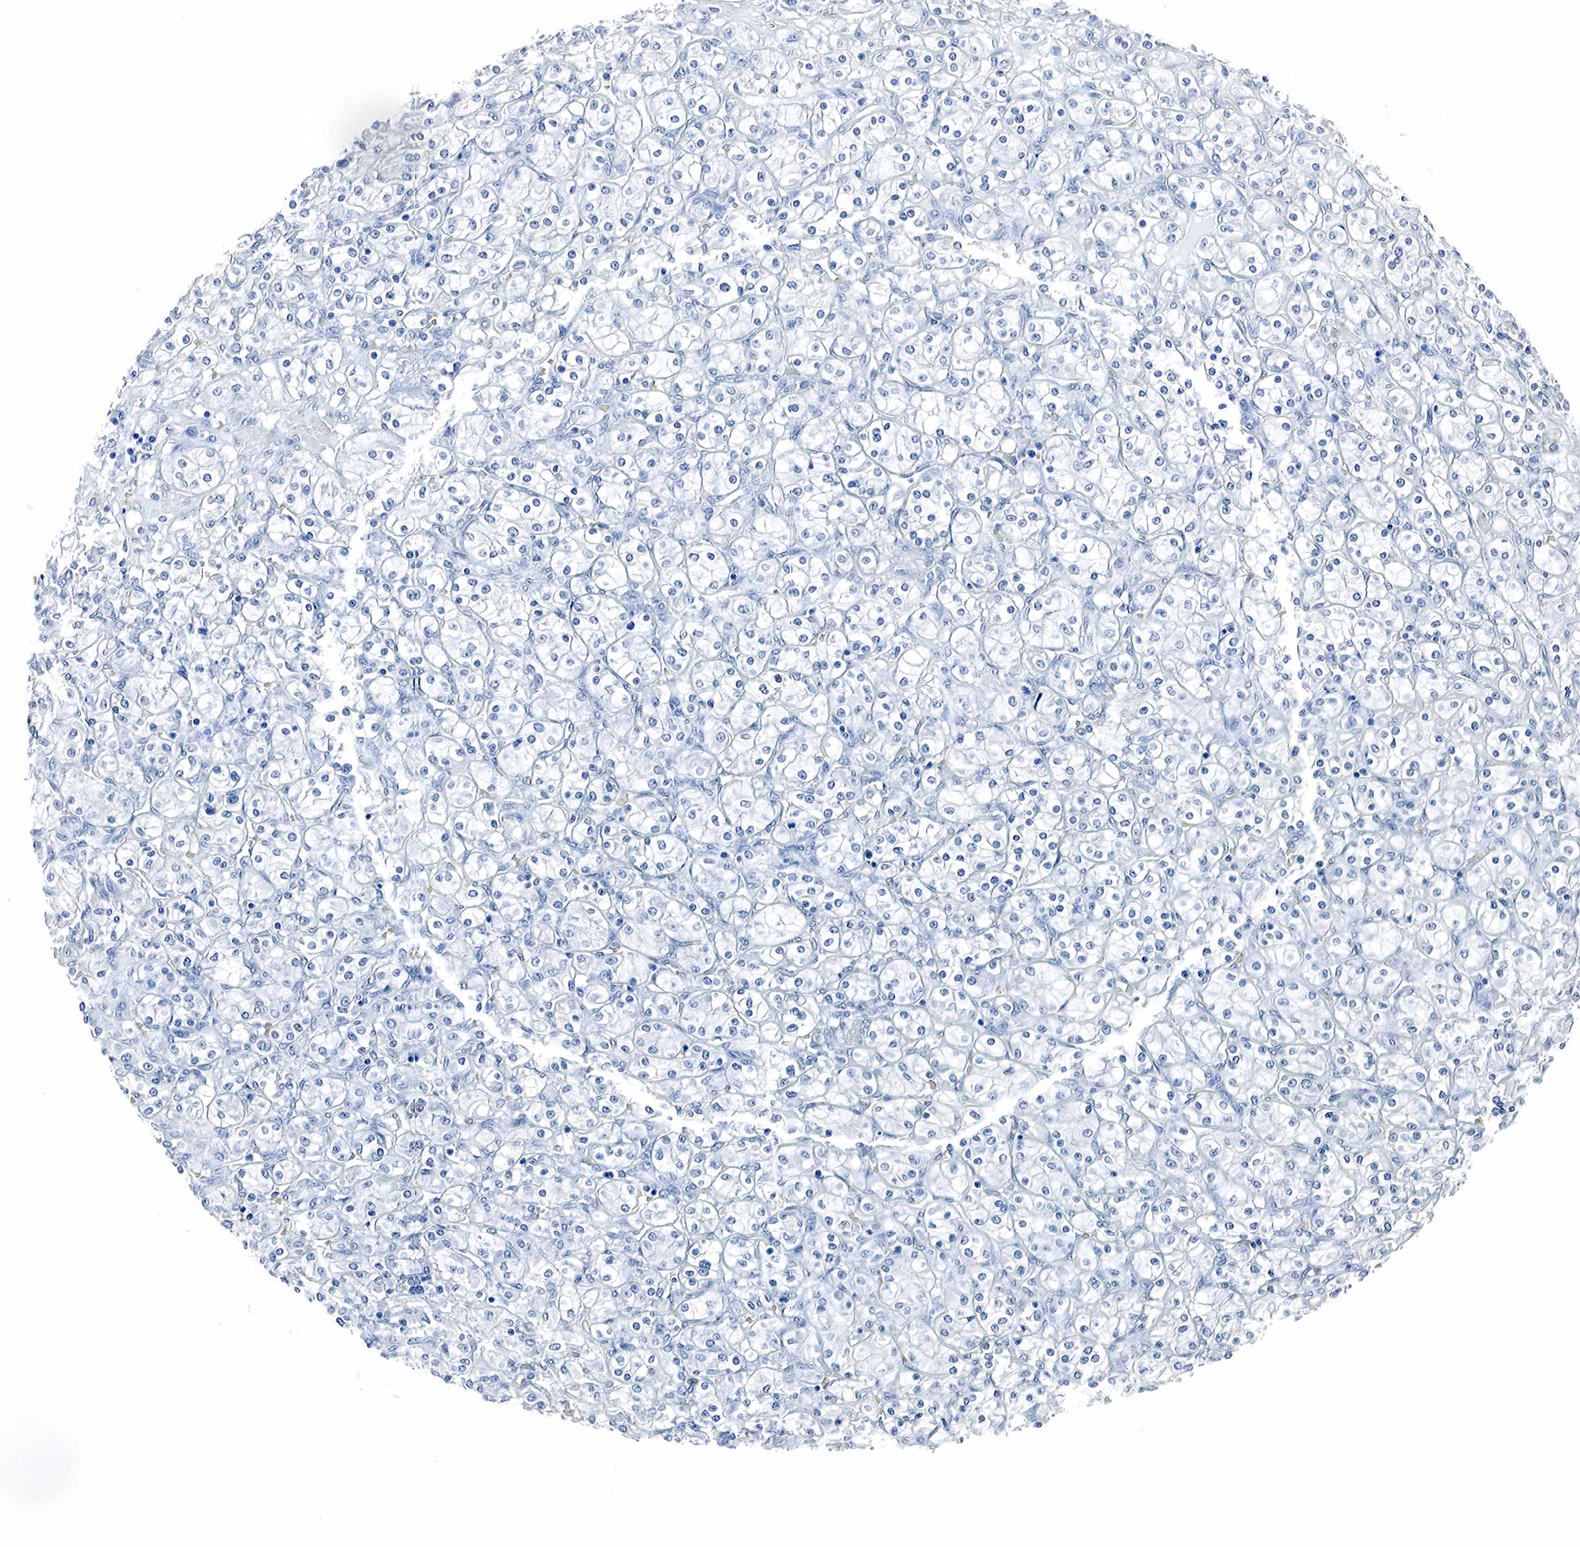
{"staining": {"intensity": "negative", "quantity": "none", "location": "none"}, "tissue": "renal cancer", "cell_type": "Tumor cells", "image_type": "cancer", "snomed": [{"axis": "morphology", "description": "Adenocarcinoma, NOS"}, {"axis": "topography", "description": "Kidney"}], "caption": "The photomicrograph shows no significant positivity in tumor cells of renal cancer. The staining was performed using DAB to visualize the protein expression in brown, while the nuclei were stained in blue with hematoxylin (Magnification: 20x).", "gene": "GAST", "patient": {"sex": "male", "age": 77}}